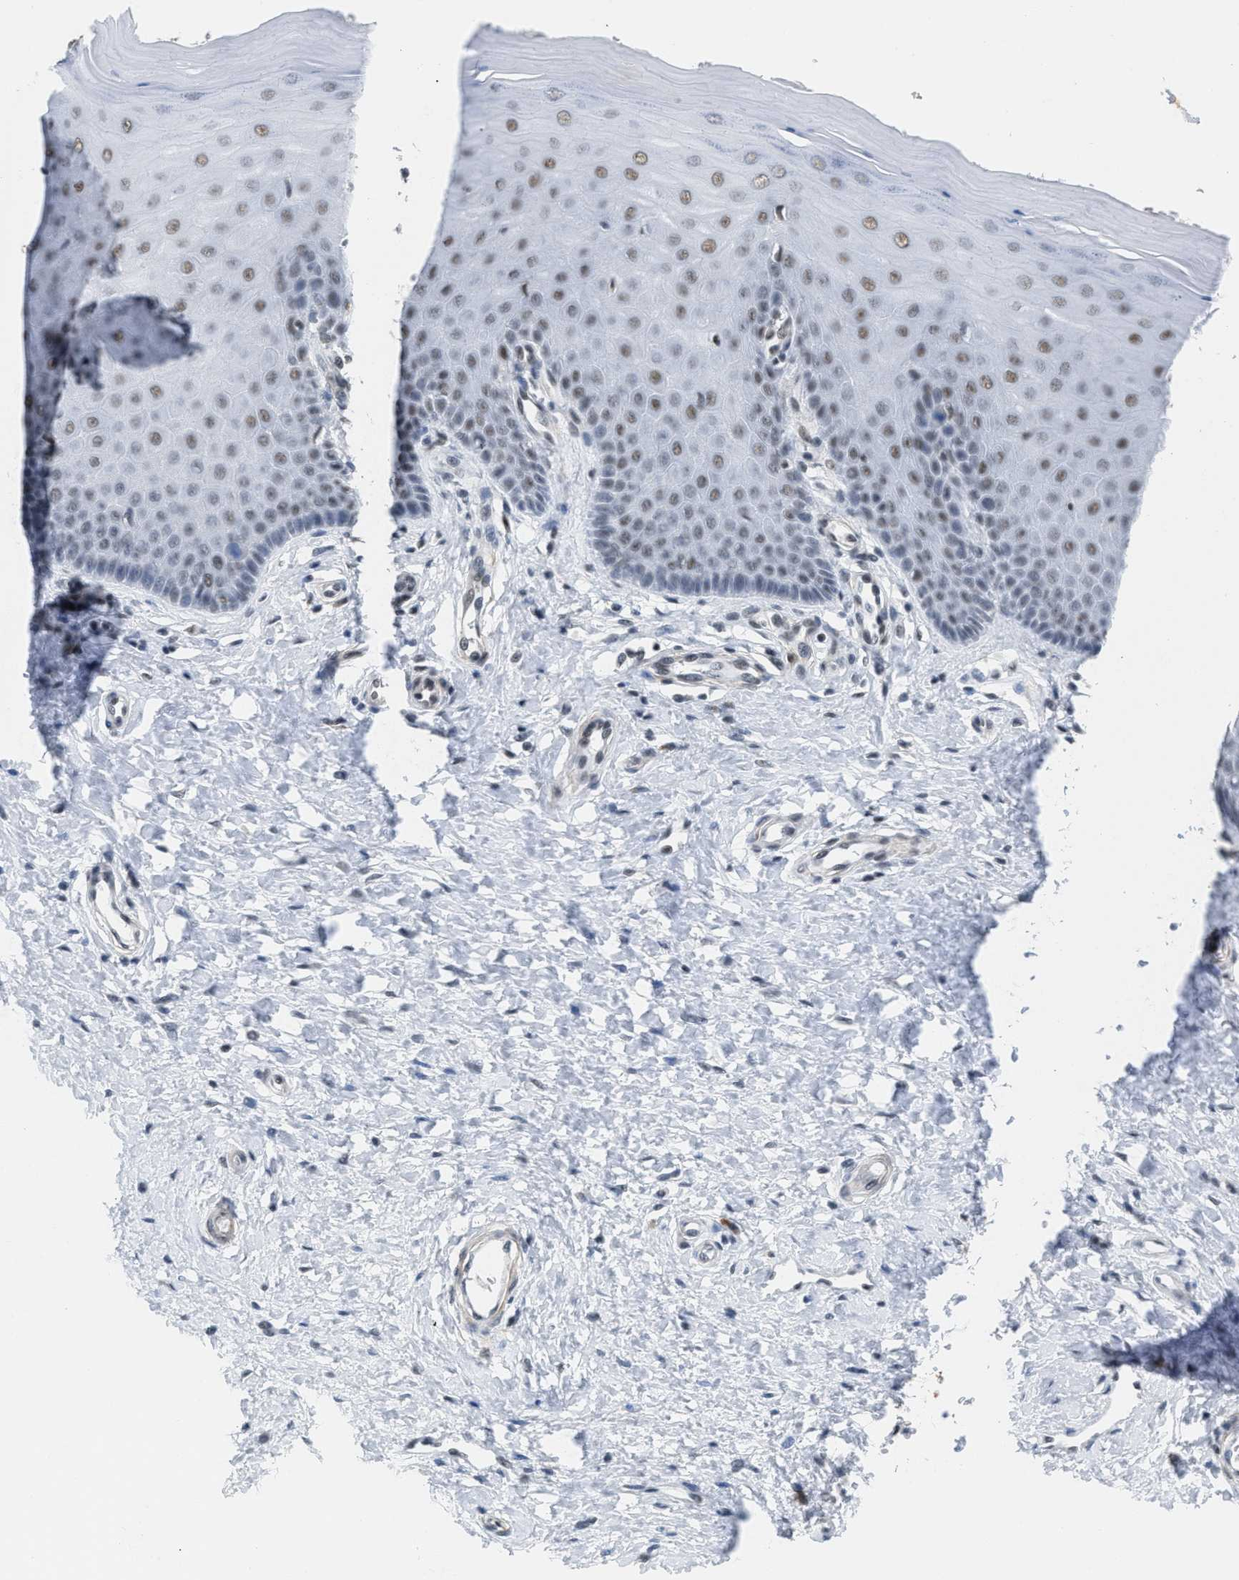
{"staining": {"intensity": "strong", "quantity": ">75%", "location": "cytoplasmic/membranous,nuclear"}, "tissue": "cervix", "cell_type": "Glandular cells", "image_type": "normal", "snomed": [{"axis": "morphology", "description": "Normal tissue, NOS"}, {"axis": "topography", "description": "Cervix"}], "caption": "Immunohistochemistry staining of normal cervix, which reveals high levels of strong cytoplasmic/membranous,nuclear expression in approximately >75% of glandular cells indicating strong cytoplasmic/membranous,nuclear protein staining. The staining was performed using DAB (brown) for protein detection and nuclei were counterstained in hematoxylin (blue).", "gene": "SCAF4", "patient": {"sex": "female", "age": 55}}